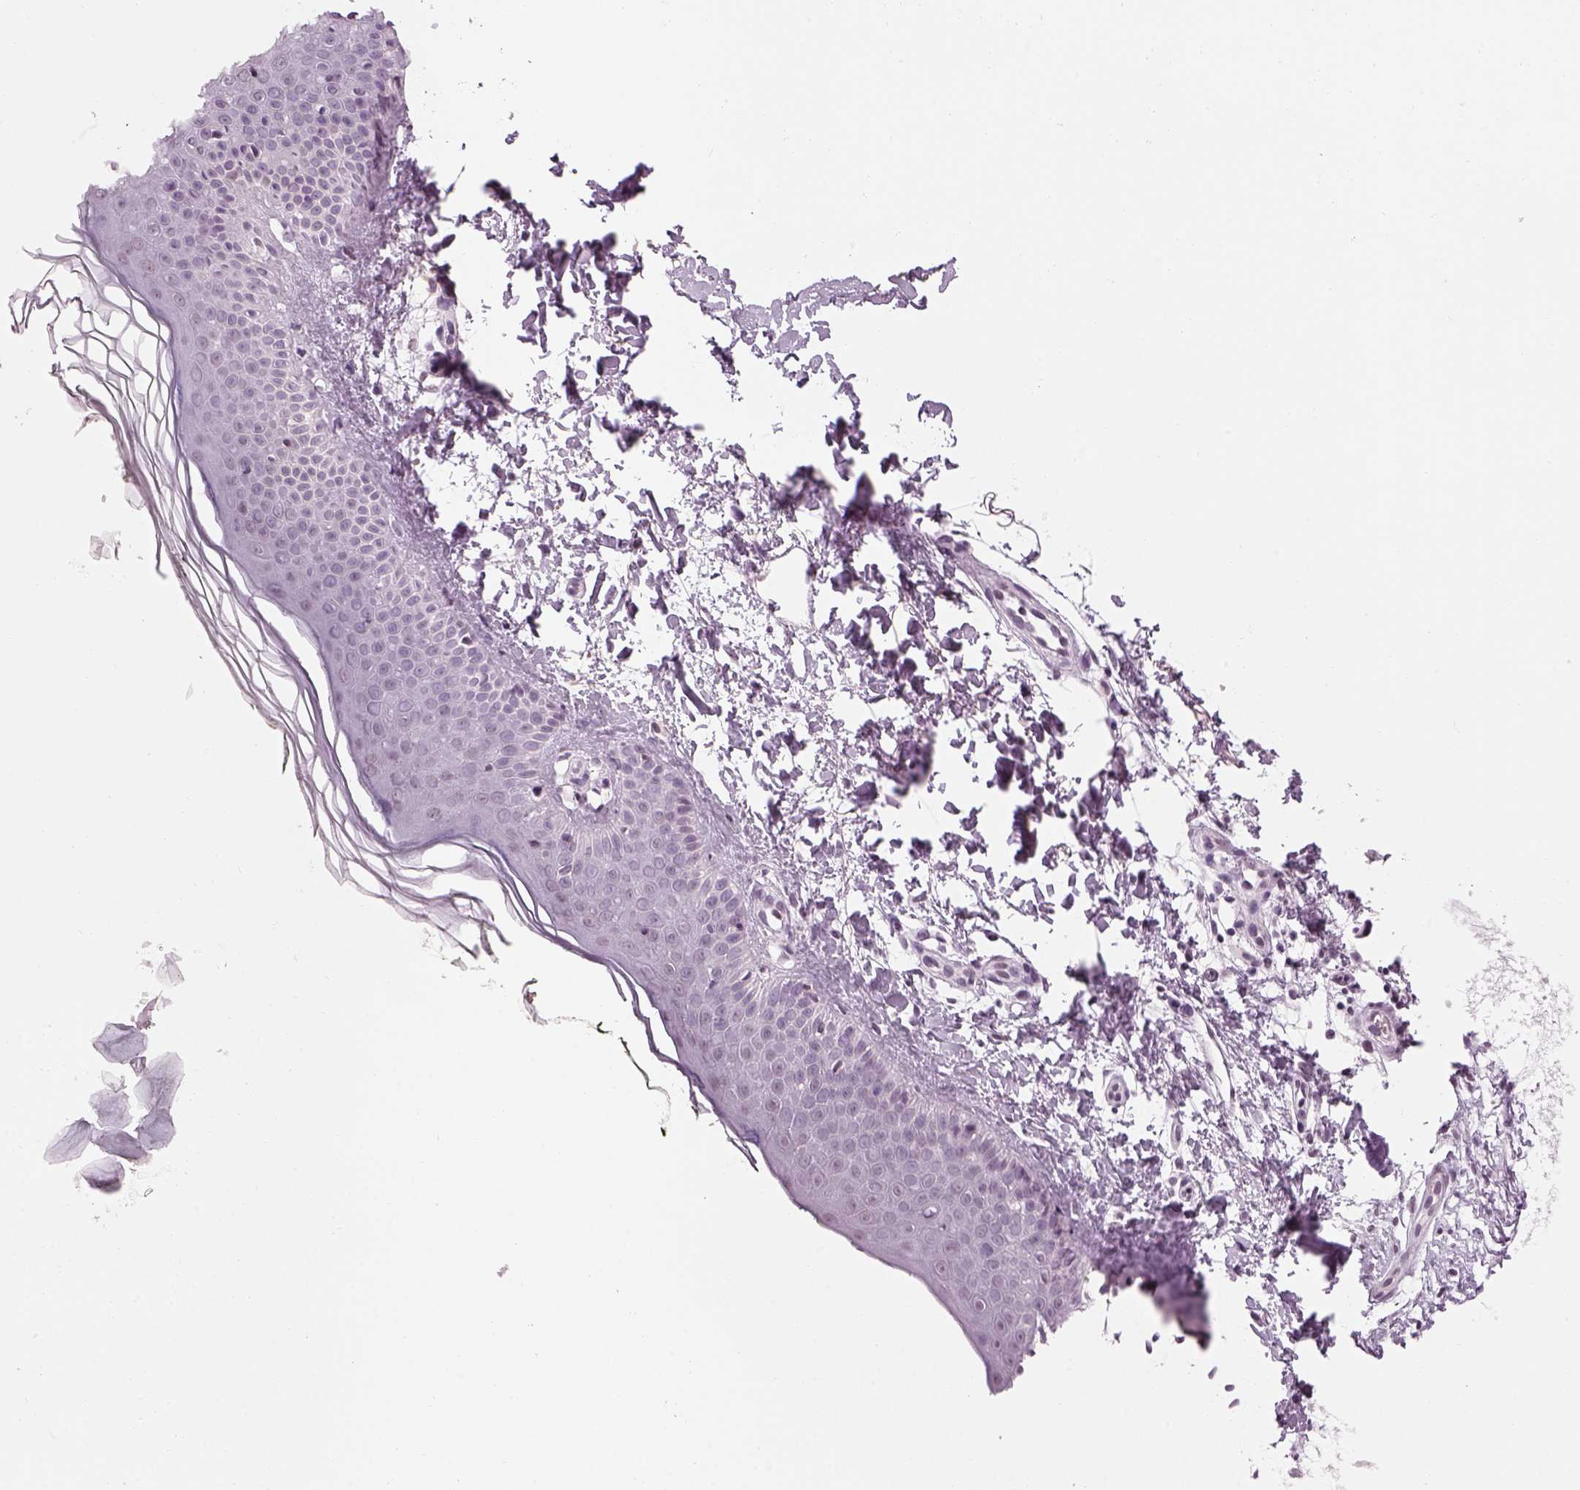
{"staining": {"intensity": "negative", "quantity": "none", "location": "none"}, "tissue": "skin", "cell_type": "Fibroblasts", "image_type": "normal", "snomed": [{"axis": "morphology", "description": "Normal tissue, NOS"}, {"axis": "topography", "description": "Skin"}], "caption": "Fibroblasts are negative for brown protein staining in benign skin. The staining is performed using DAB brown chromogen with nuclei counter-stained in using hematoxylin.", "gene": "KCNG2", "patient": {"sex": "female", "age": 62}}